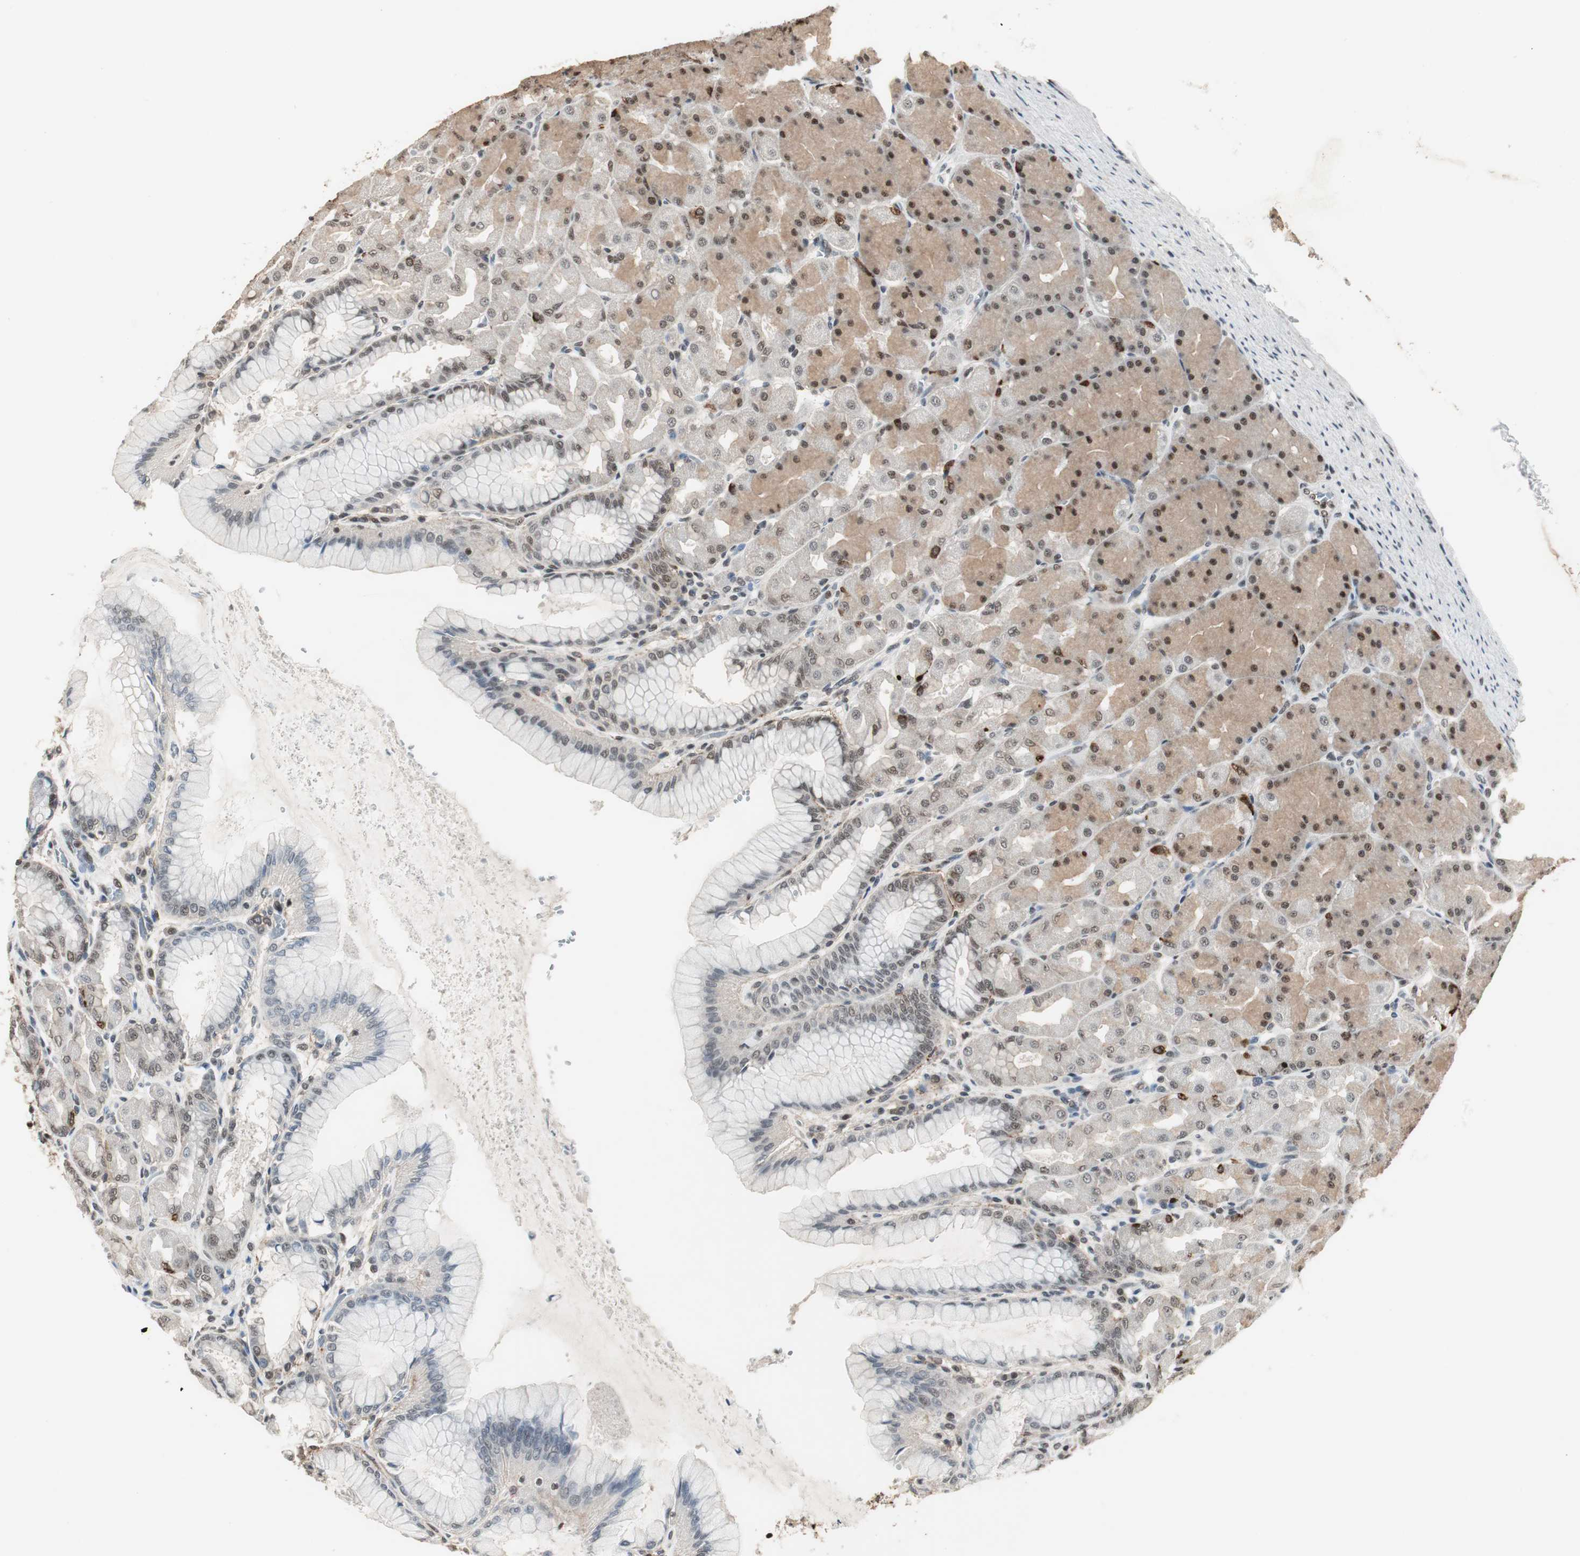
{"staining": {"intensity": "moderate", "quantity": ">75%", "location": "cytoplasmic/membranous,nuclear"}, "tissue": "stomach", "cell_type": "Glandular cells", "image_type": "normal", "snomed": [{"axis": "morphology", "description": "Normal tissue, NOS"}, {"axis": "topography", "description": "Stomach, upper"}], "caption": "This photomicrograph shows immunohistochemistry (IHC) staining of unremarkable stomach, with medium moderate cytoplasmic/membranous,nuclear positivity in about >75% of glandular cells.", "gene": "MKX", "patient": {"sex": "female", "age": 56}}